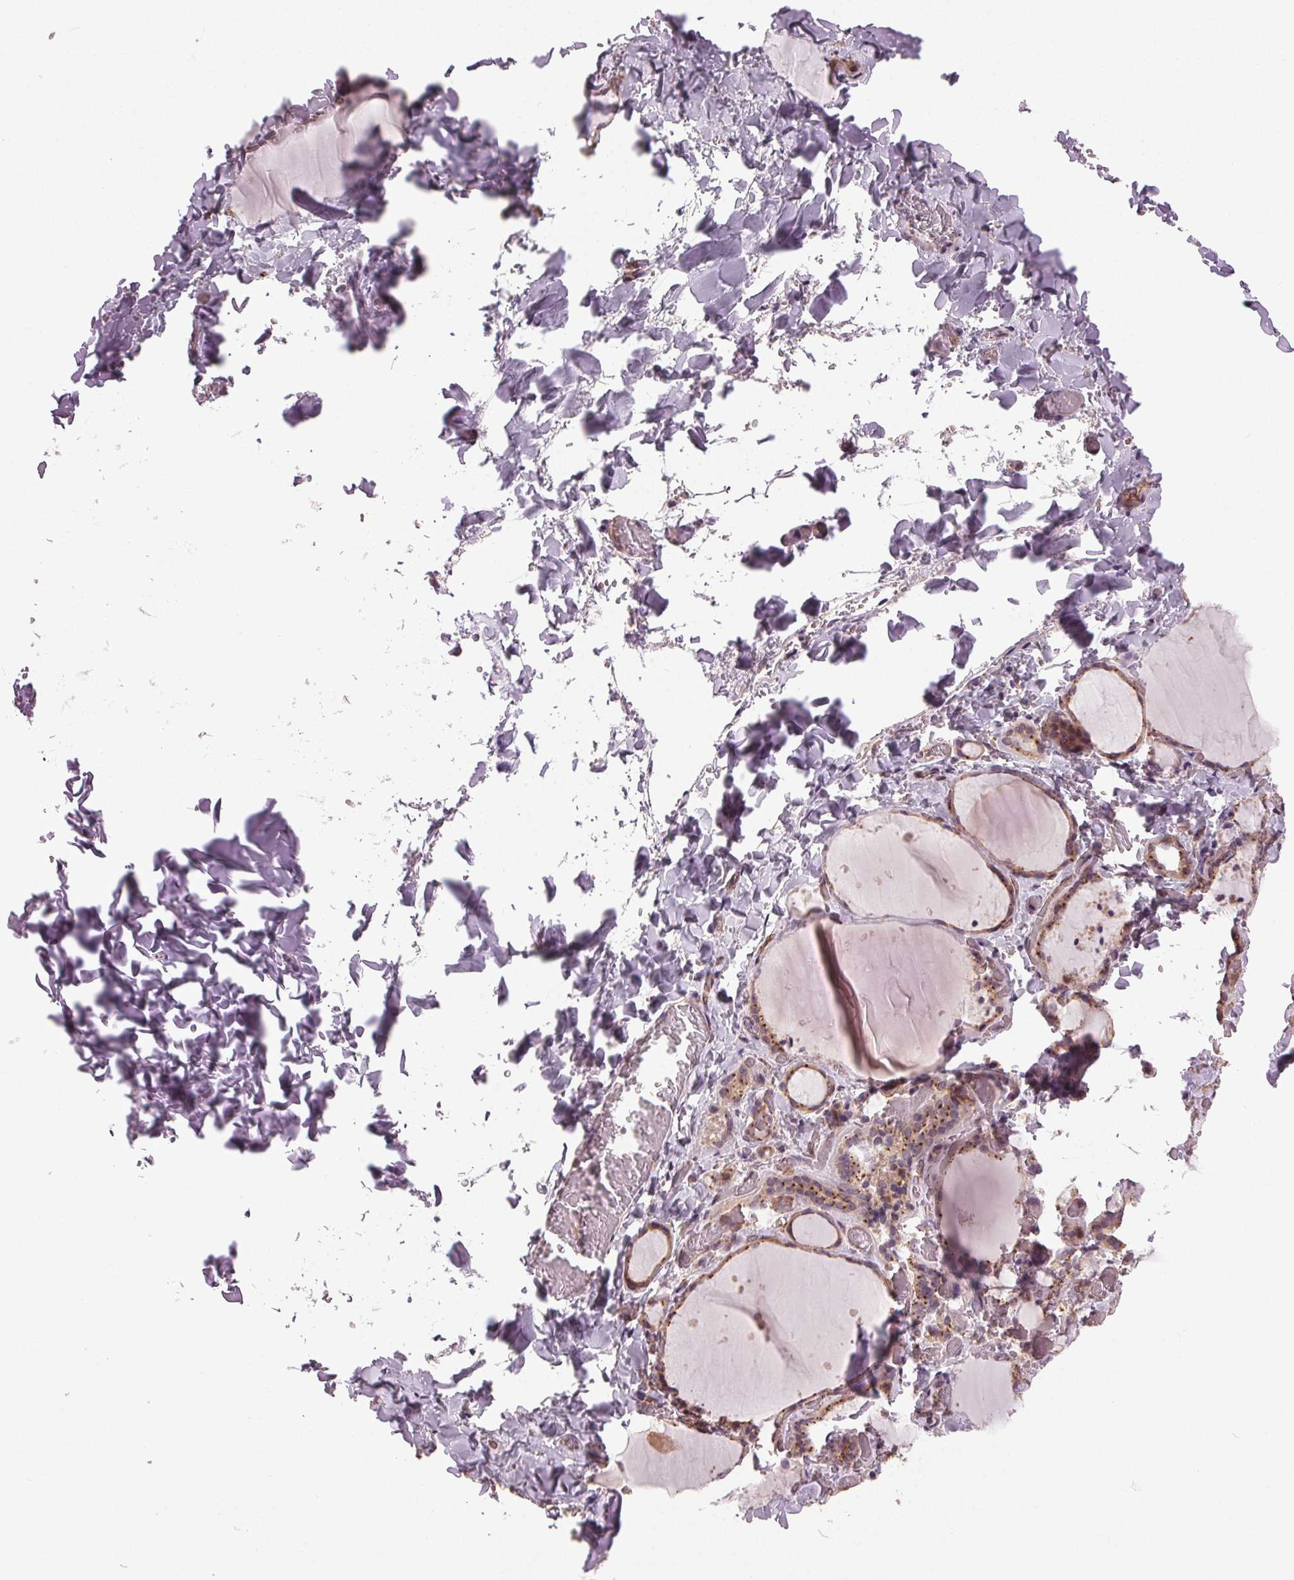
{"staining": {"intensity": "weak", "quantity": ">75%", "location": "cytoplasmic/membranous"}, "tissue": "thyroid gland", "cell_type": "Glandular cells", "image_type": "normal", "snomed": [{"axis": "morphology", "description": "Normal tissue, NOS"}, {"axis": "topography", "description": "Thyroid gland"}], "caption": "Immunohistochemistry (DAB) staining of normal thyroid gland demonstrates weak cytoplasmic/membranous protein expression in approximately >75% of glandular cells.", "gene": "BSDC1", "patient": {"sex": "female", "age": 36}}